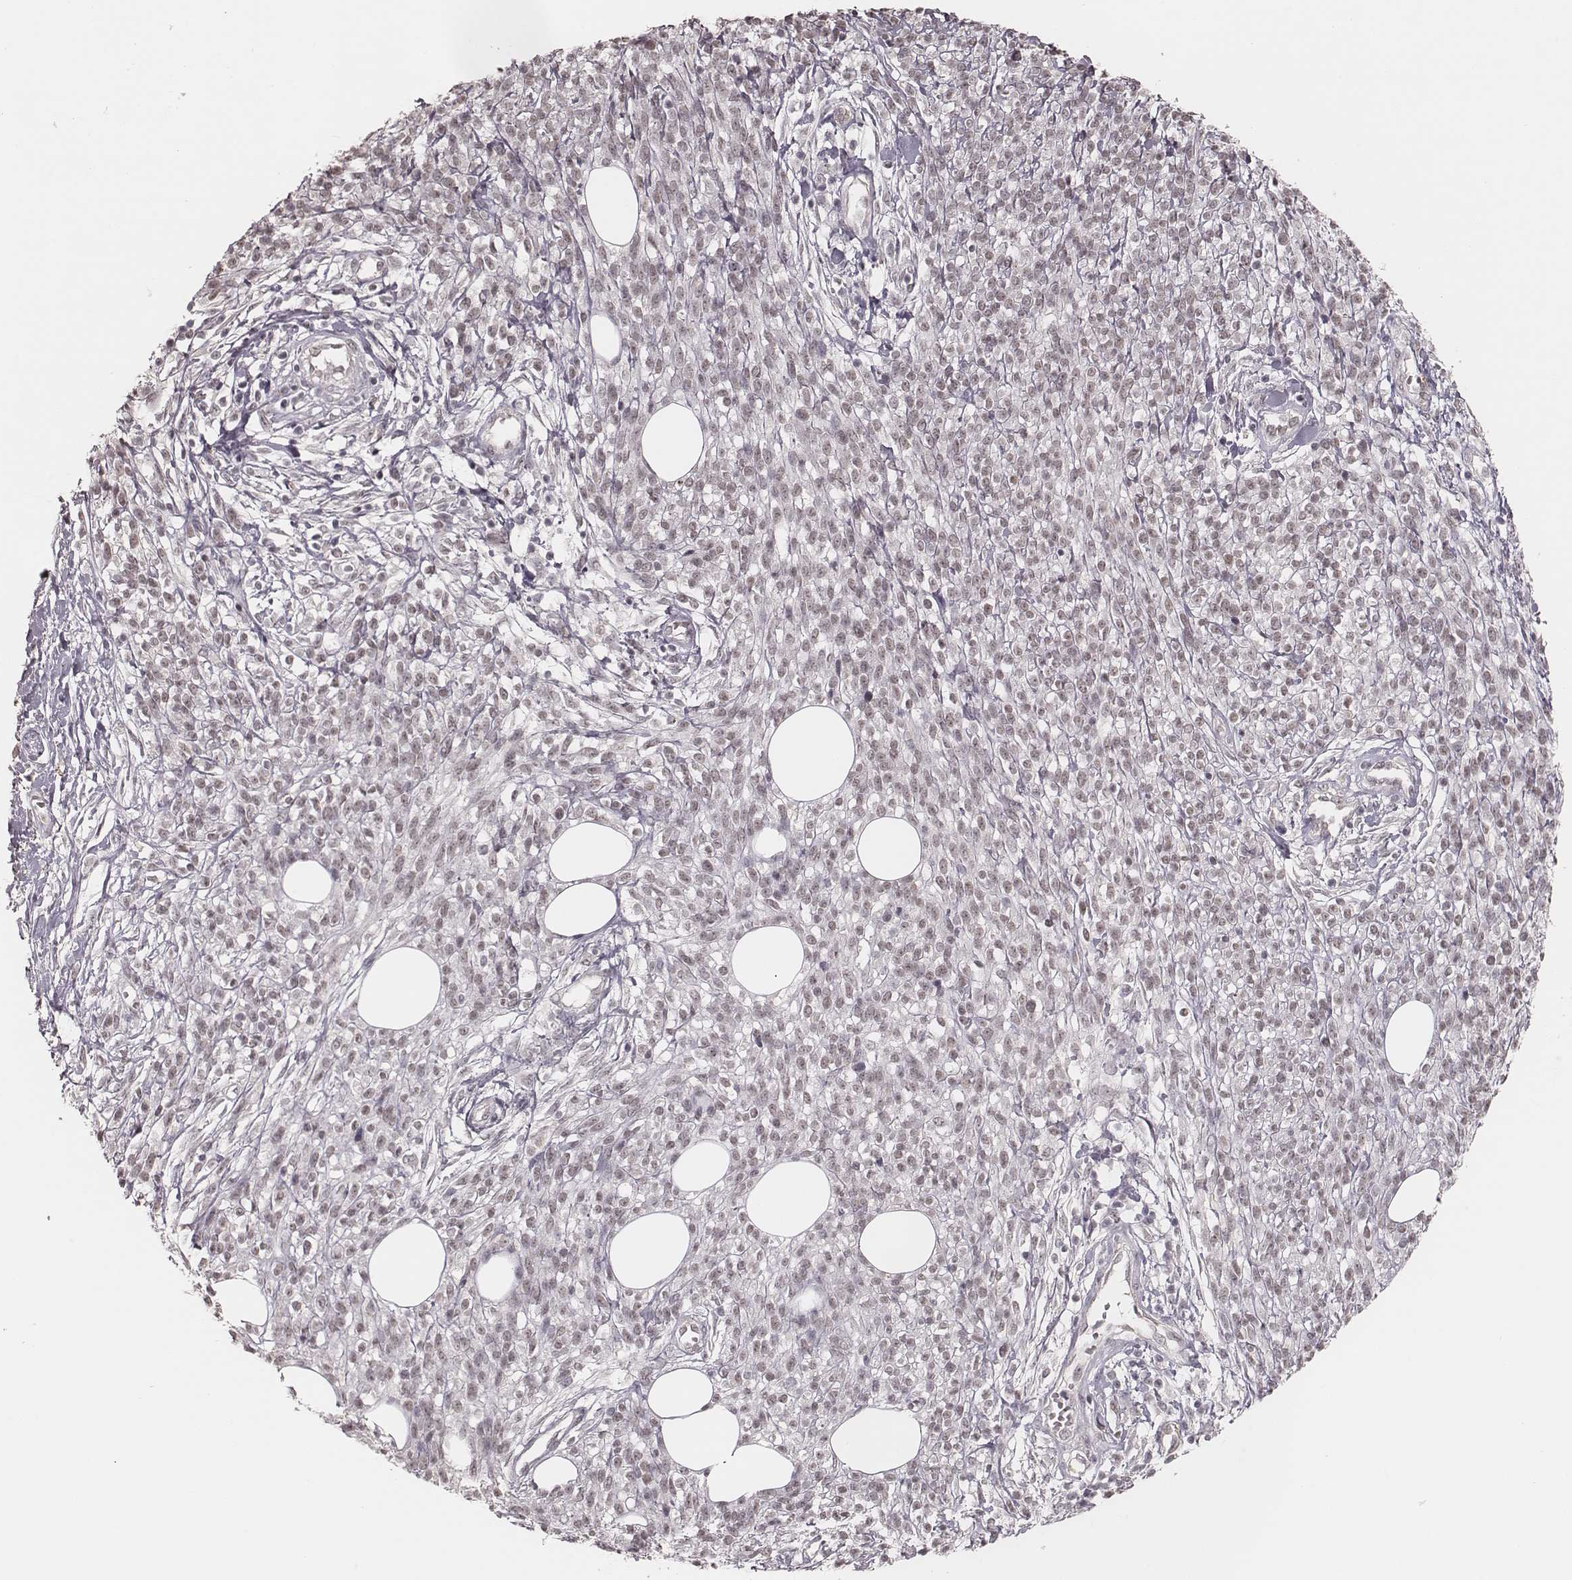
{"staining": {"intensity": "weak", "quantity": ">75%", "location": "nuclear"}, "tissue": "melanoma", "cell_type": "Tumor cells", "image_type": "cancer", "snomed": [{"axis": "morphology", "description": "Malignant melanoma, NOS"}, {"axis": "topography", "description": "Skin"}, {"axis": "topography", "description": "Skin of trunk"}], "caption": "Weak nuclear protein expression is appreciated in approximately >75% of tumor cells in malignant melanoma.", "gene": "KITLG", "patient": {"sex": "male", "age": 74}}